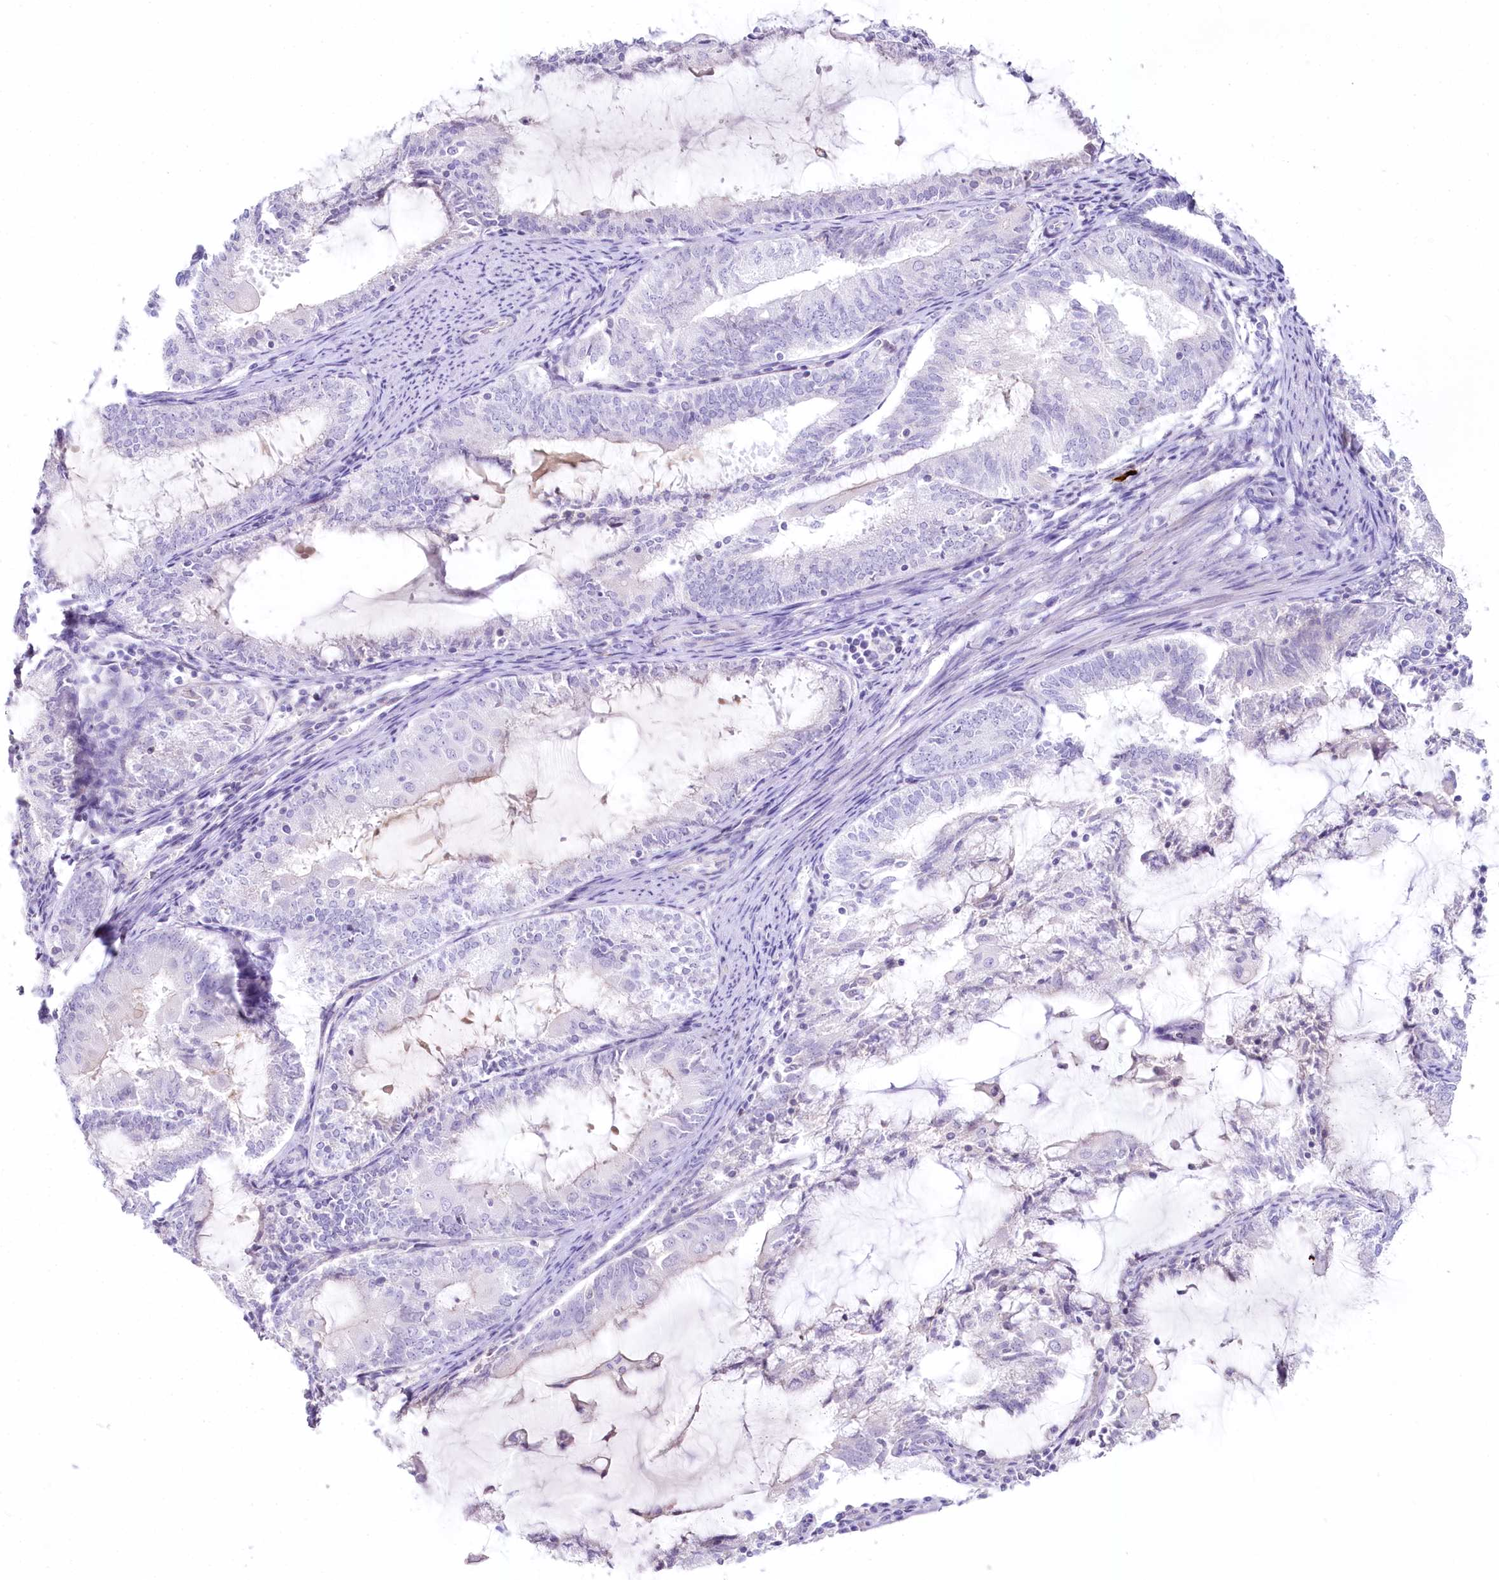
{"staining": {"intensity": "negative", "quantity": "none", "location": "none"}, "tissue": "endometrial cancer", "cell_type": "Tumor cells", "image_type": "cancer", "snomed": [{"axis": "morphology", "description": "Adenocarcinoma, NOS"}, {"axis": "topography", "description": "Endometrium"}], "caption": "IHC image of human endometrial cancer (adenocarcinoma) stained for a protein (brown), which displays no staining in tumor cells. (Brightfield microscopy of DAB (3,3'-diaminobenzidine) immunohistochemistry at high magnification).", "gene": "MYOZ1", "patient": {"sex": "female", "age": 81}}